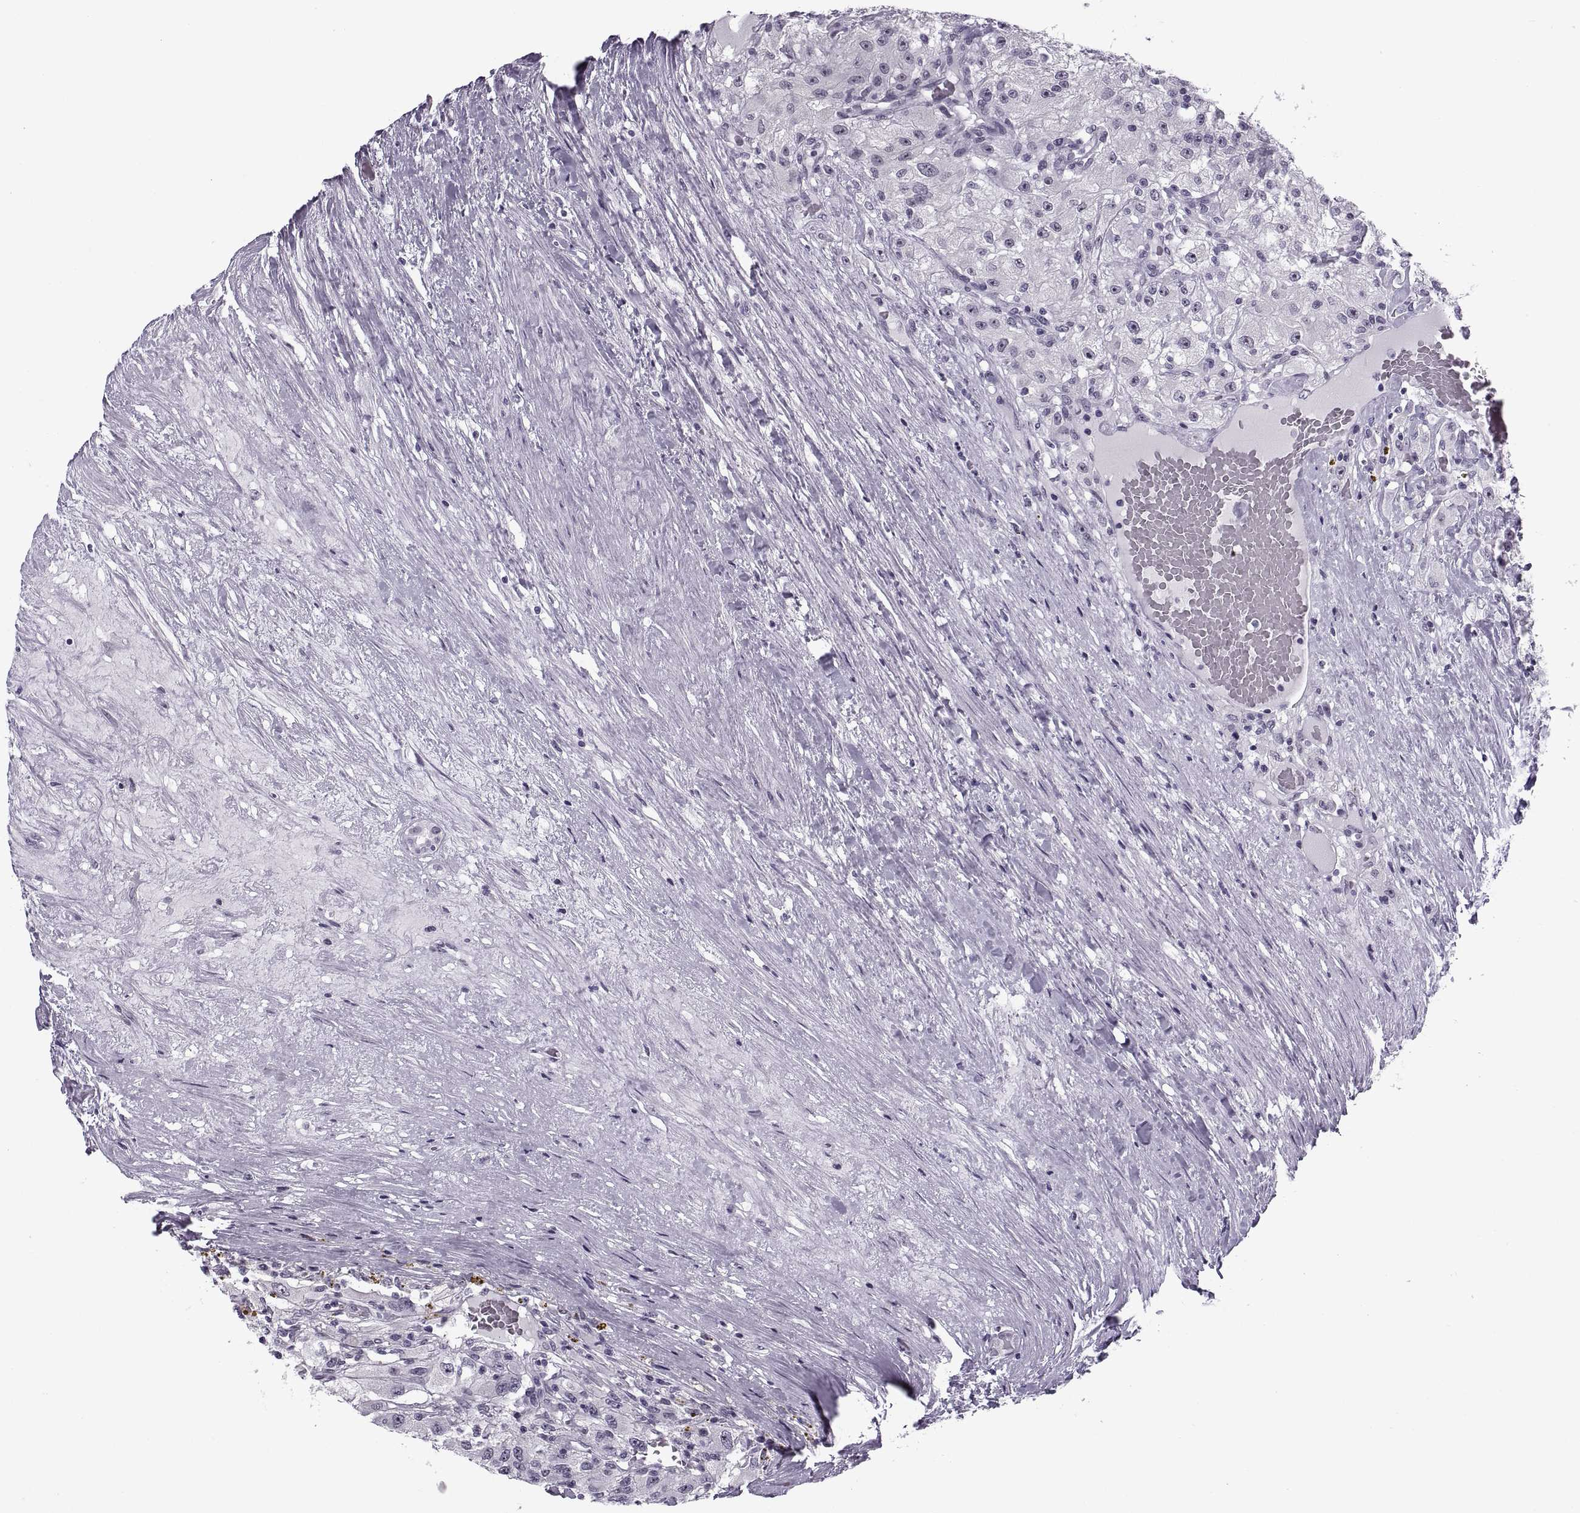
{"staining": {"intensity": "negative", "quantity": "none", "location": "none"}, "tissue": "renal cancer", "cell_type": "Tumor cells", "image_type": "cancer", "snomed": [{"axis": "morphology", "description": "Adenocarcinoma, NOS"}, {"axis": "topography", "description": "Kidney"}], "caption": "Tumor cells show no significant protein staining in renal cancer.", "gene": "TBC1D3G", "patient": {"sex": "female", "age": 67}}